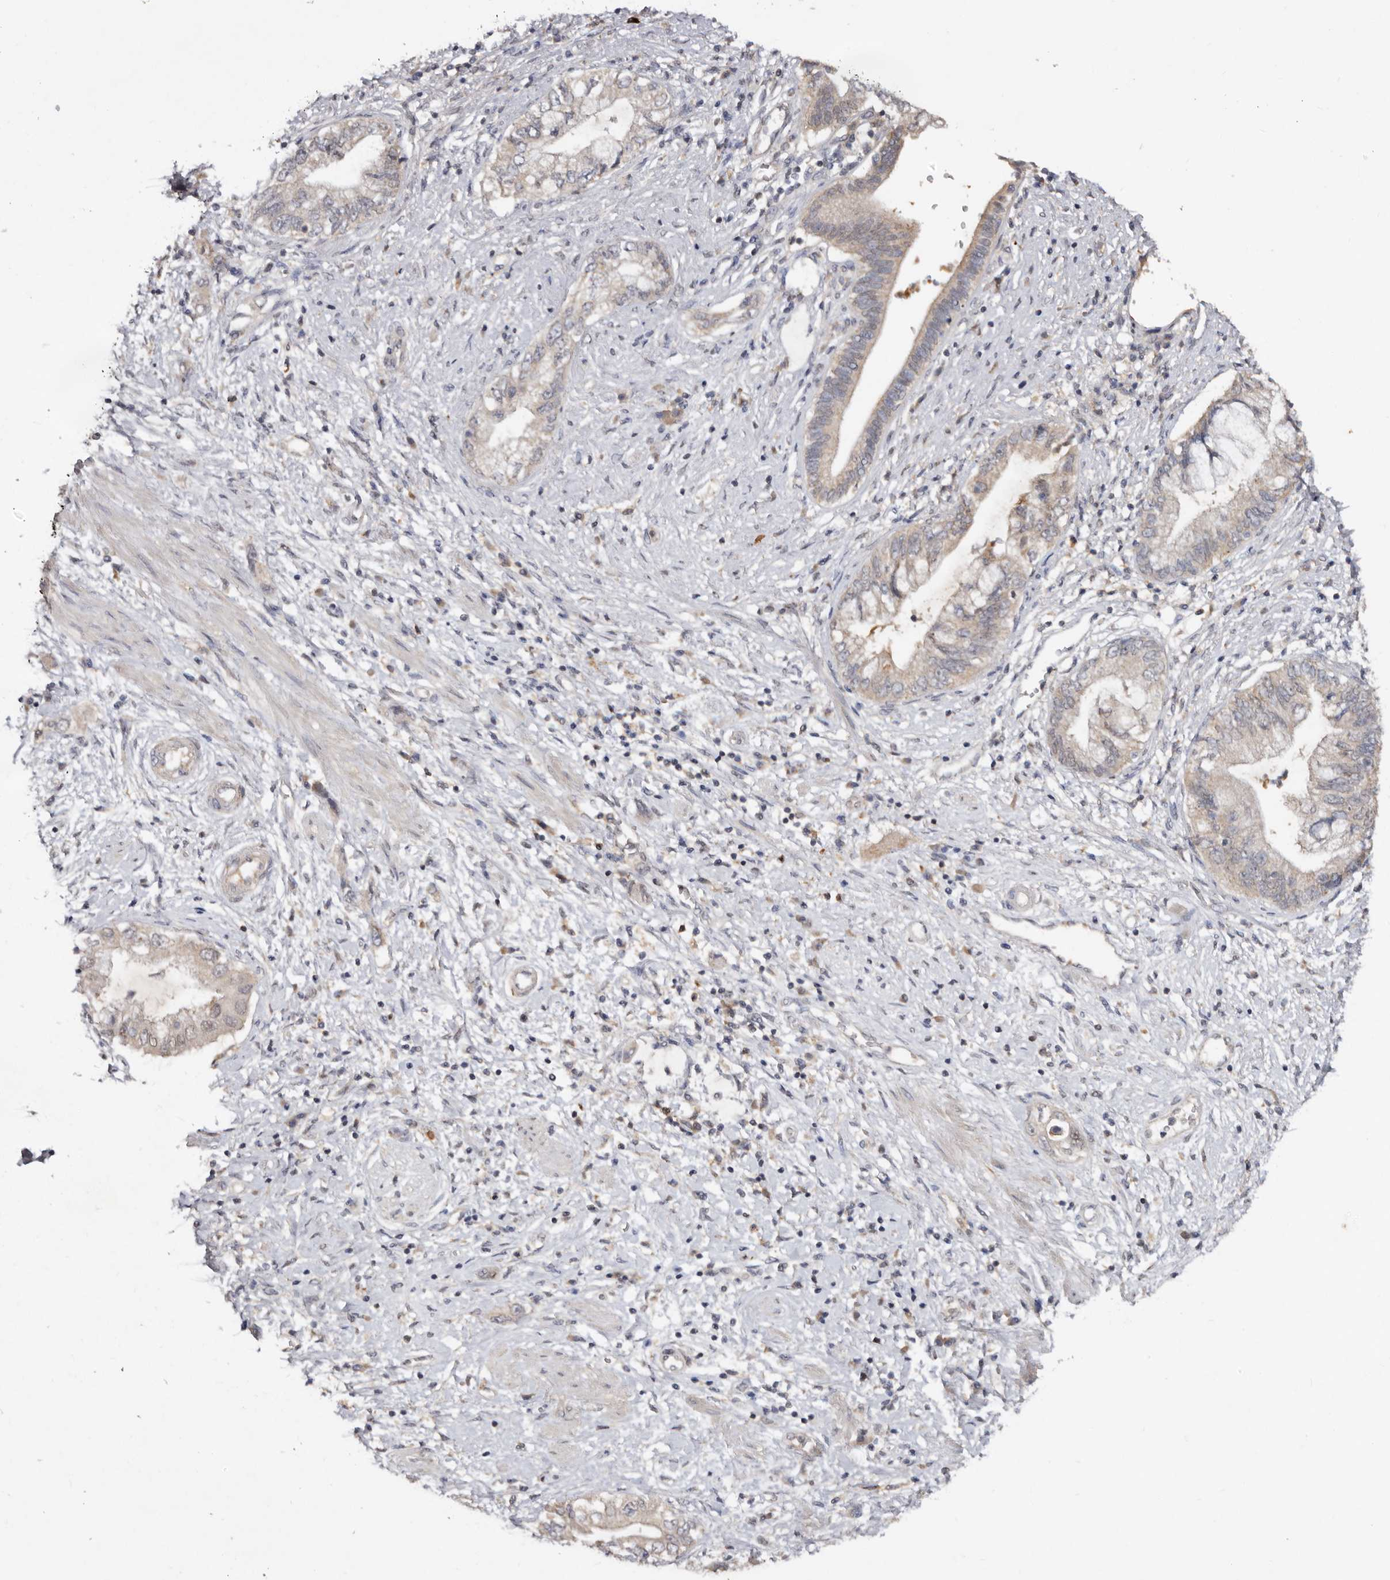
{"staining": {"intensity": "weak", "quantity": "<25%", "location": "cytoplasmic/membranous"}, "tissue": "pancreatic cancer", "cell_type": "Tumor cells", "image_type": "cancer", "snomed": [{"axis": "morphology", "description": "Adenocarcinoma, NOS"}, {"axis": "topography", "description": "Pancreas"}], "caption": "This is a image of IHC staining of pancreatic adenocarcinoma, which shows no staining in tumor cells.", "gene": "EDEM1", "patient": {"sex": "female", "age": 73}}